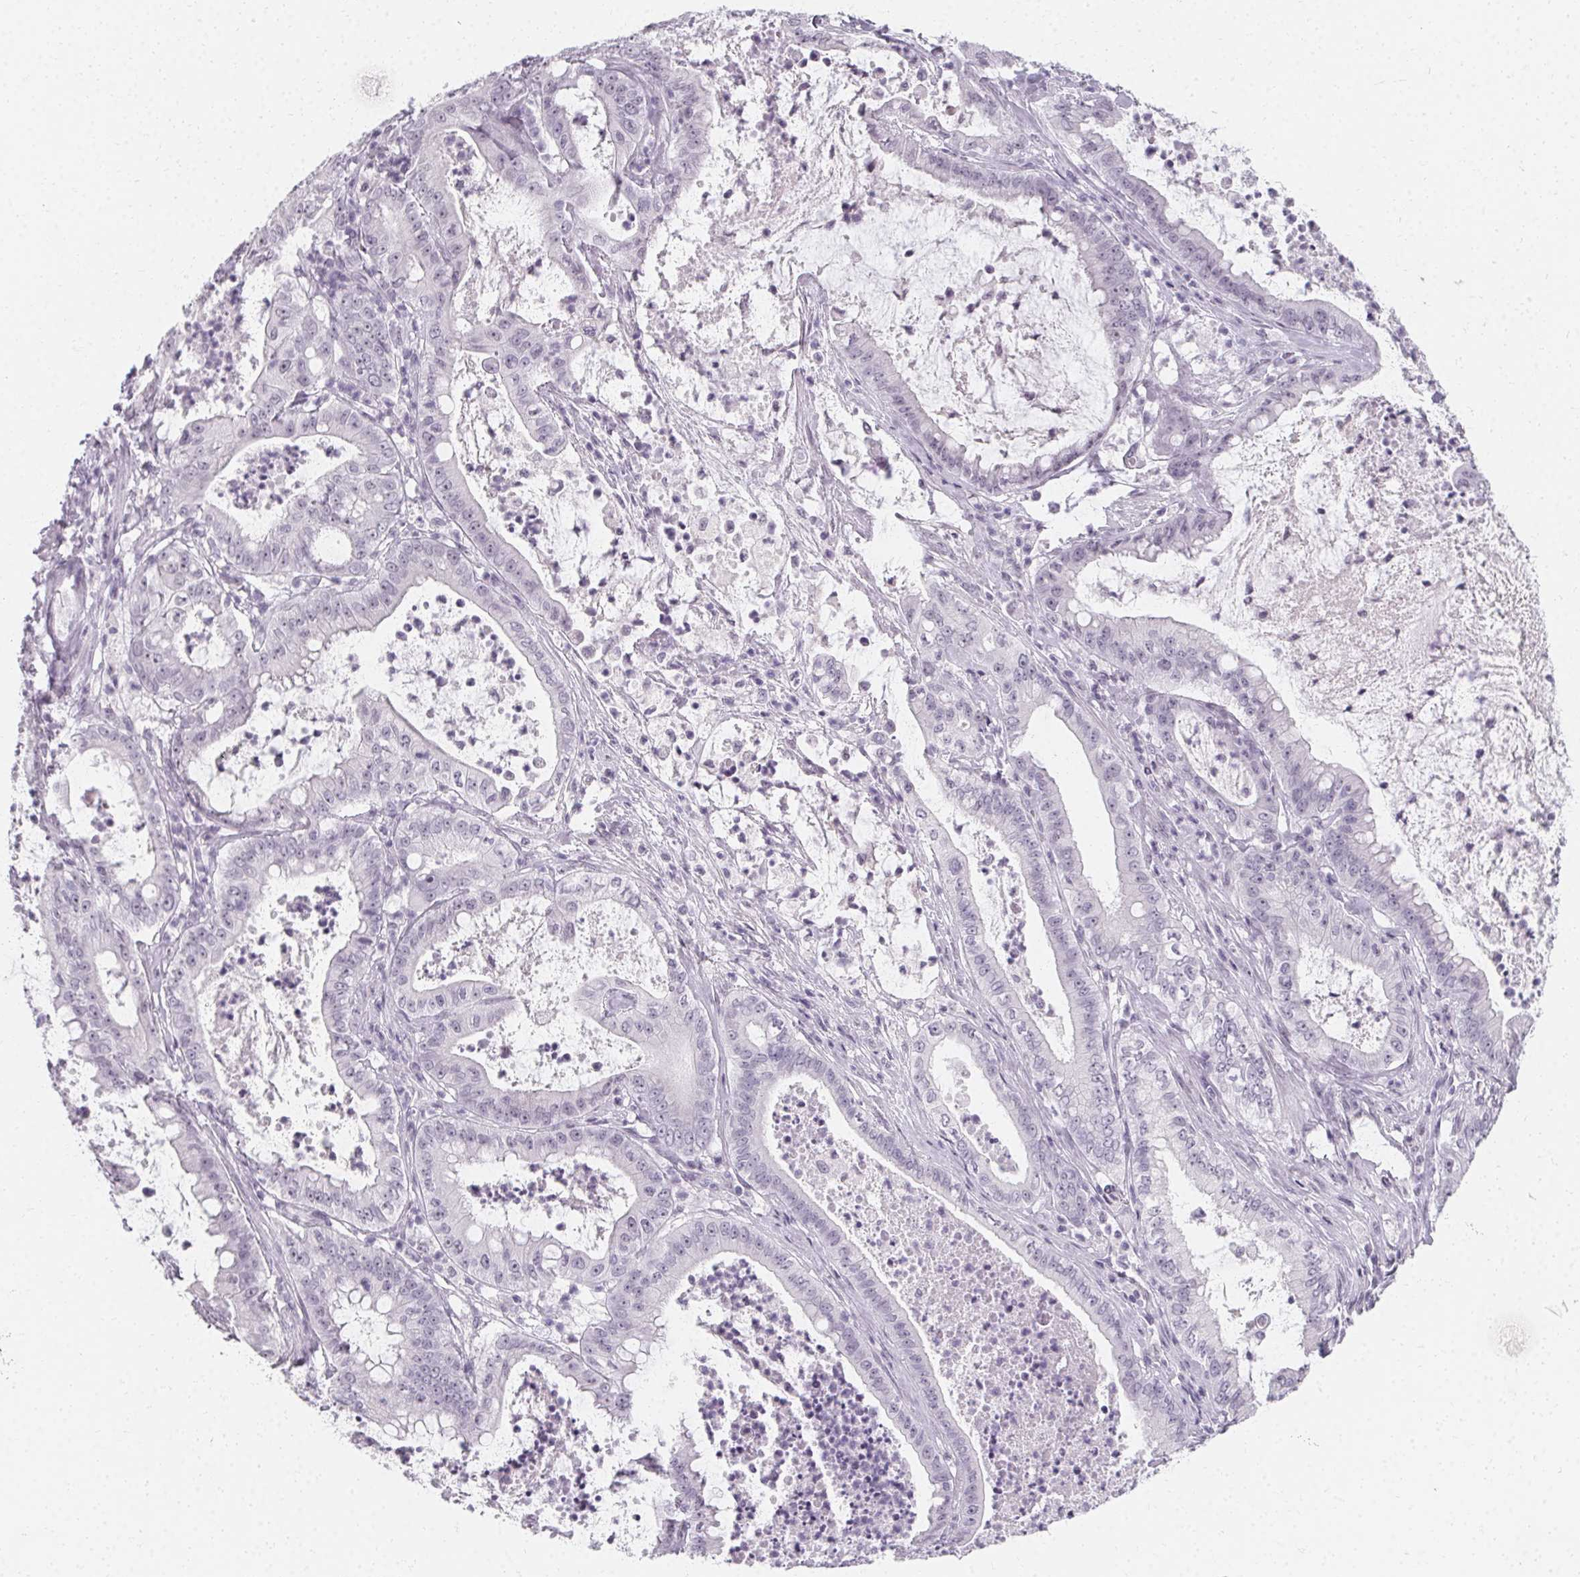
{"staining": {"intensity": "negative", "quantity": "none", "location": "none"}, "tissue": "pancreatic cancer", "cell_type": "Tumor cells", "image_type": "cancer", "snomed": [{"axis": "morphology", "description": "Adenocarcinoma, NOS"}, {"axis": "topography", "description": "Pancreas"}], "caption": "Pancreatic cancer (adenocarcinoma) stained for a protein using IHC displays no expression tumor cells.", "gene": "SYNPR", "patient": {"sex": "male", "age": 71}}